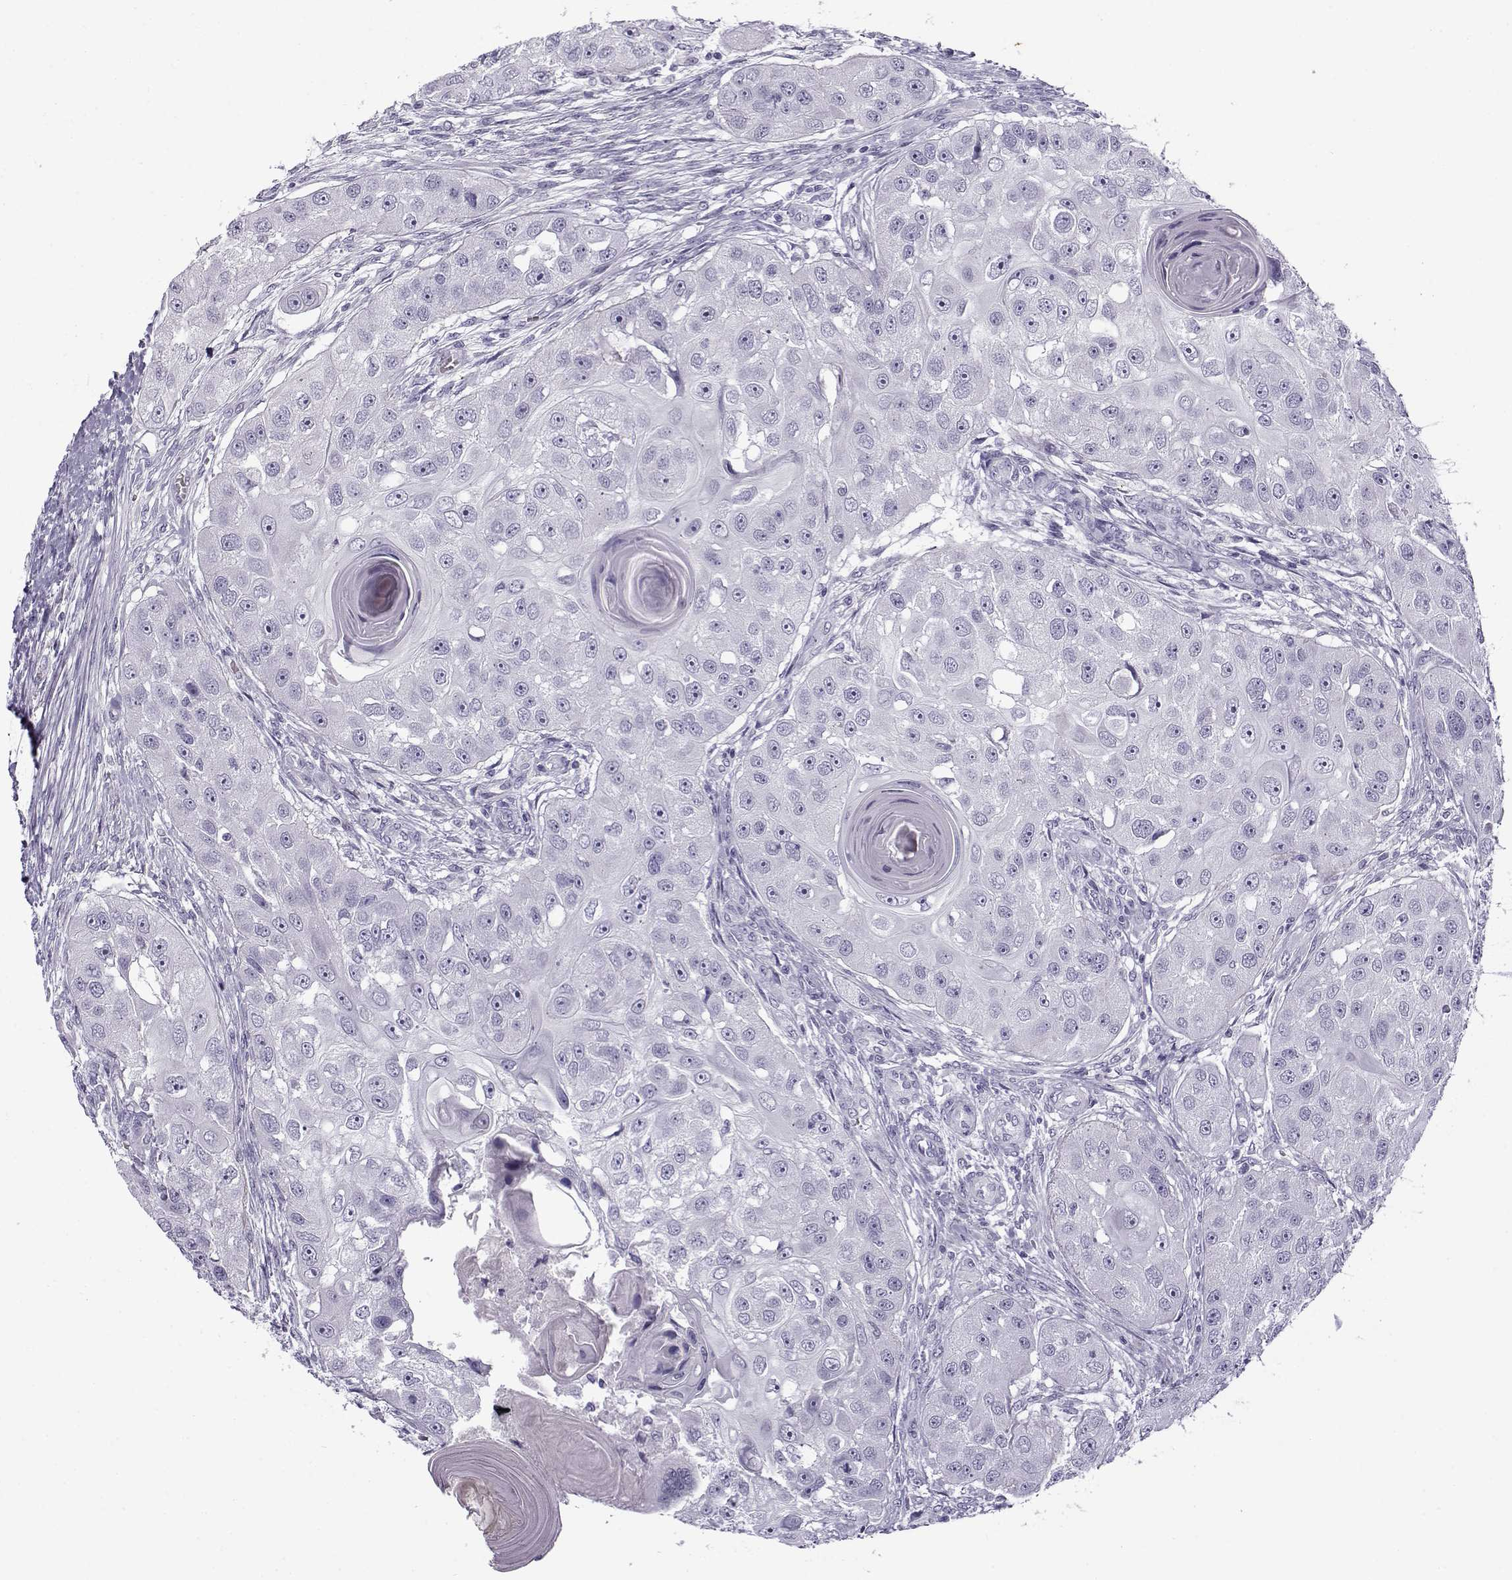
{"staining": {"intensity": "negative", "quantity": "none", "location": "none"}, "tissue": "head and neck cancer", "cell_type": "Tumor cells", "image_type": "cancer", "snomed": [{"axis": "morphology", "description": "Squamous cell carcinoma, NOS"}, {"axis": "topography", "description": "Head-Neck"}], "caption": "Tumor cells are negative for protein expression in human head and neck squamous cell carcinoma.", "gene": "GTSF1L", "patient": {"sex": "male", "age": 51}}